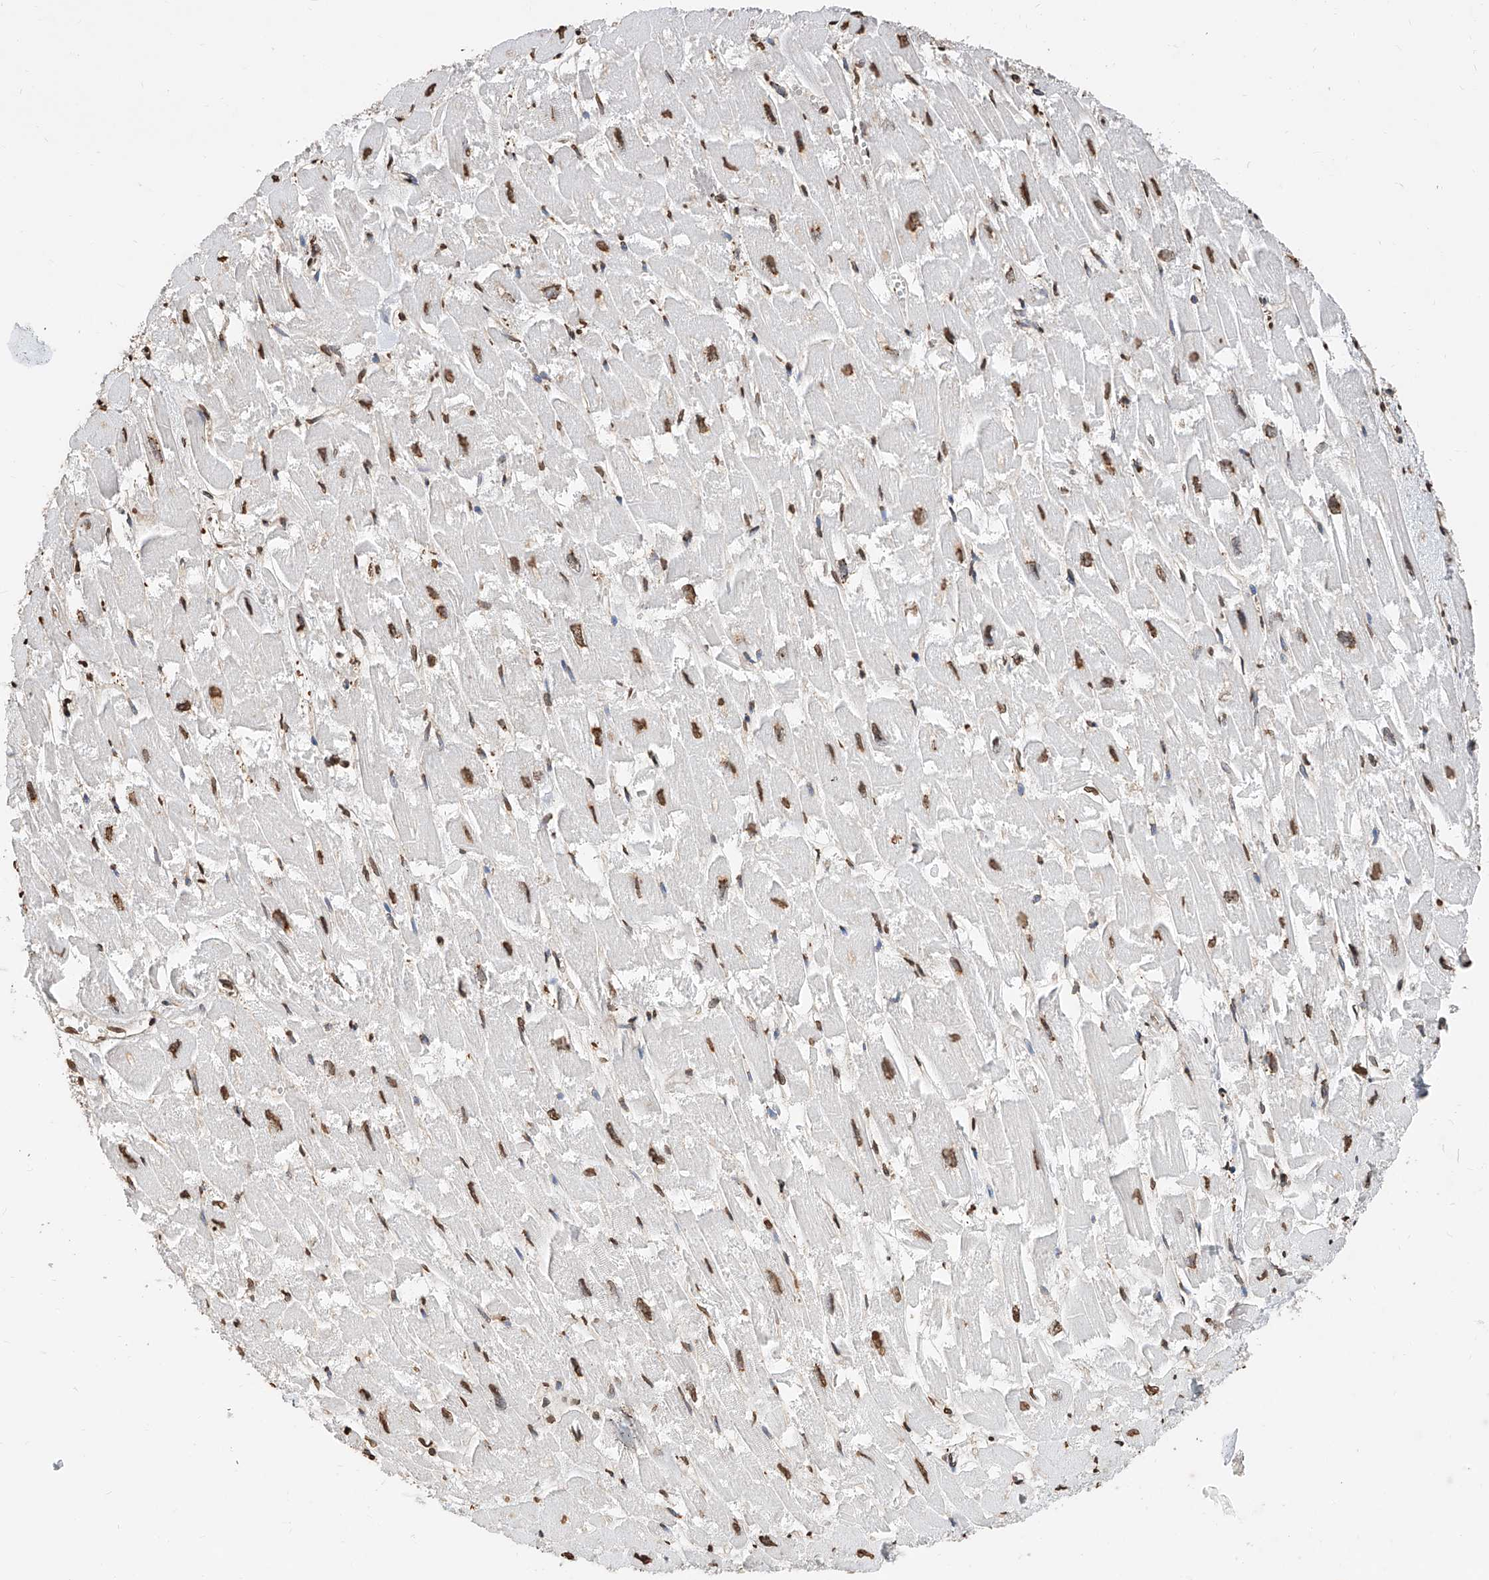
{"staining": {"intensity": "moderate", "quantity": ">75%", "location": "nuclear"}, "tissue": "heart muscle", "cell_type": "Cardiomyocytes", "image_type": "normal", "snomed": [{"axis": "morphology", "description": "Normal tissue, NOS"}, {"axis": "topography", "description": "Heart"}], "caption": "High-power microscopy captured an immunohistochemistry (IHC) micrograph of unremarkable heart muscle, revealing moderate nuclear expression in approximately >75% of cardiomyocytes.", "gene": "RP9", "patient": {"sex": "male", "age": 54}}